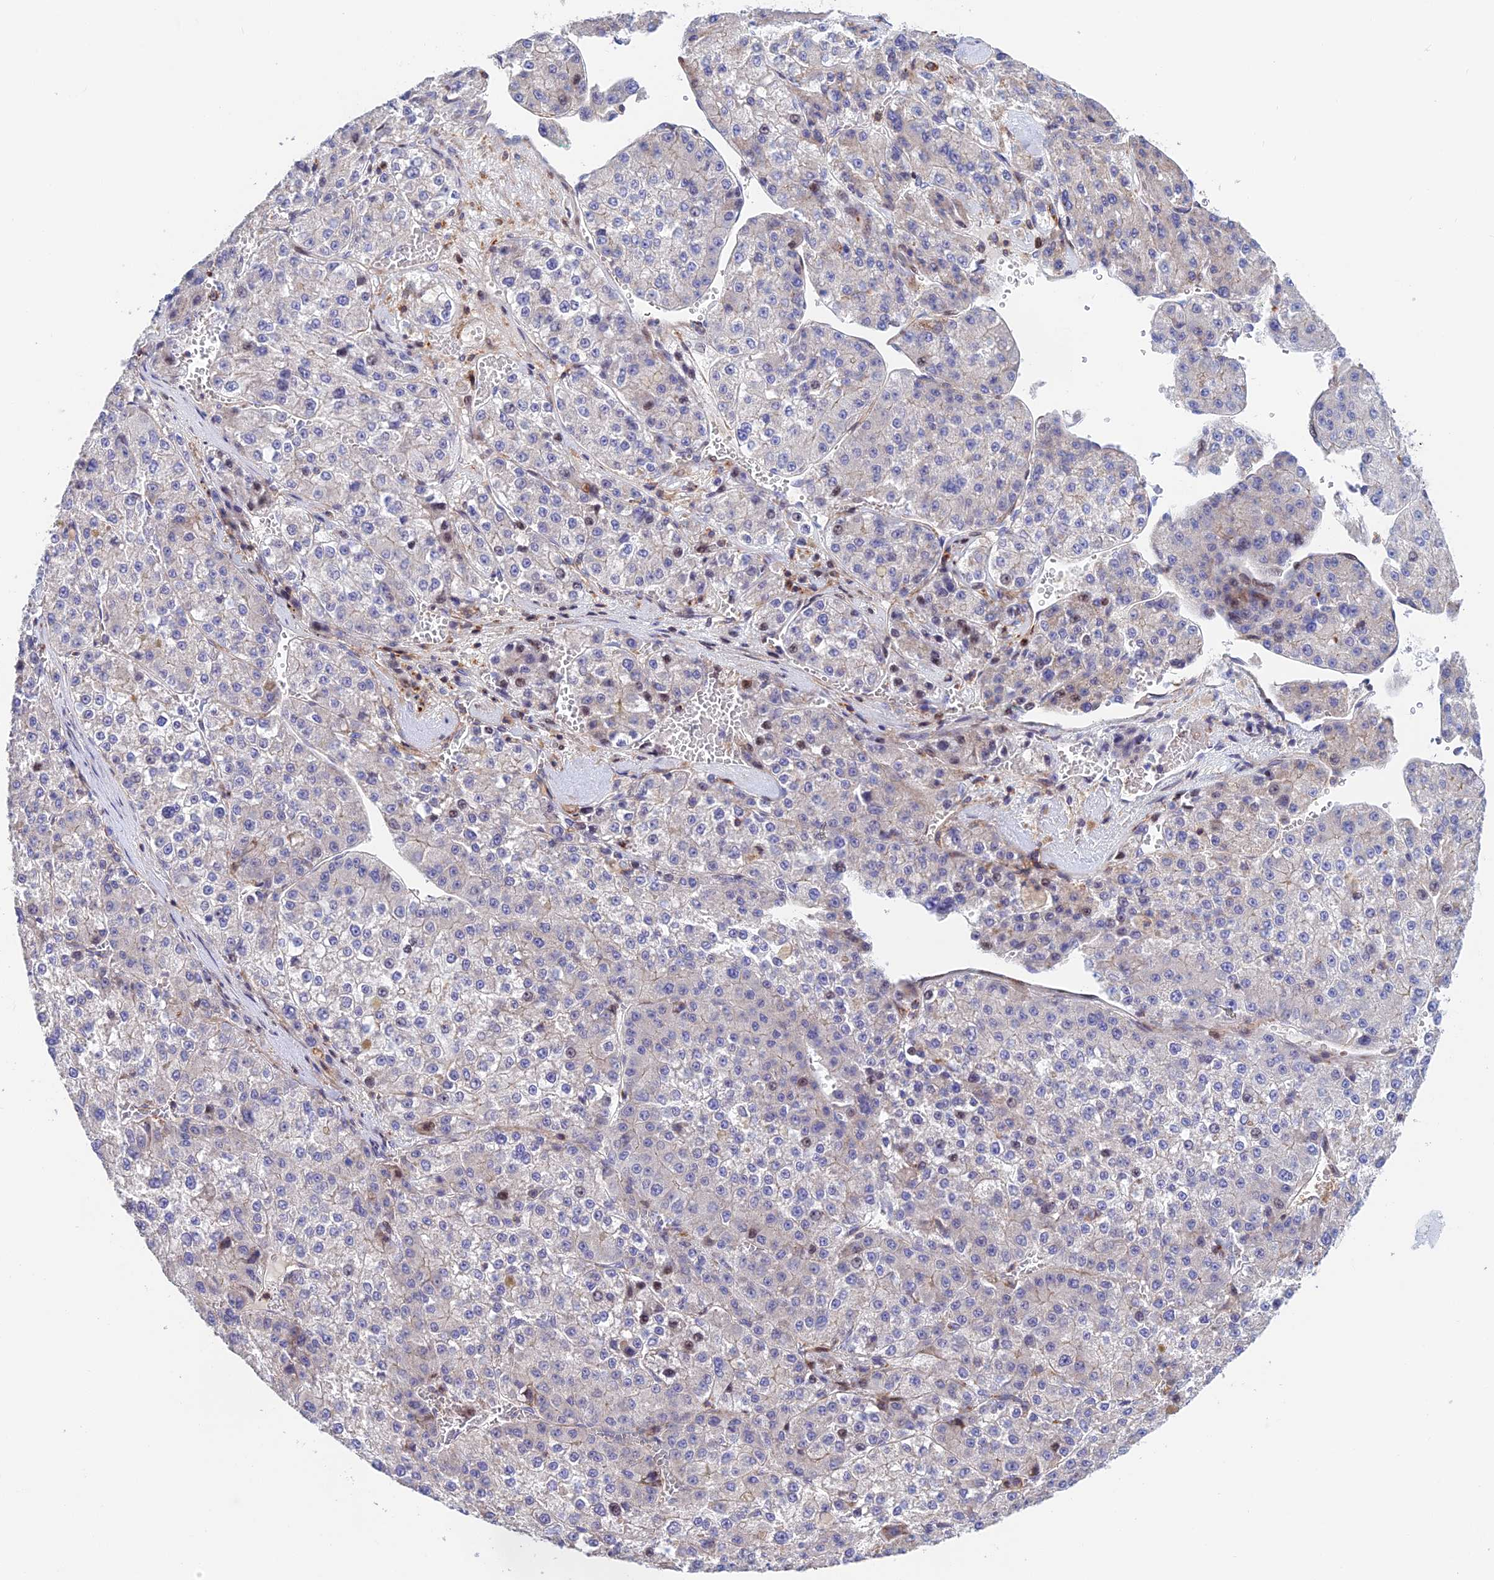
{"staining": {"intensity": "negative", "quantity": "none", "location": "none"}, "tissue": "liver cancer", "cell_type": "Tumor cells", "image_type": "cancer", "snomed": [{"axis": "morphology", "description": "Carcinoma, Hepatocellular, NOS"}, {"axis": "topography", "description": "Liver"}], "caption": "This micrograph is of hepatocellular carcinoma (liver) stained with IHC to label a protein in brown with the nuclei are counter-stained blue. There is no staining in tumor cells.", "gene": "PRIM1", "patient": {"sex": "female", "age": 73}}